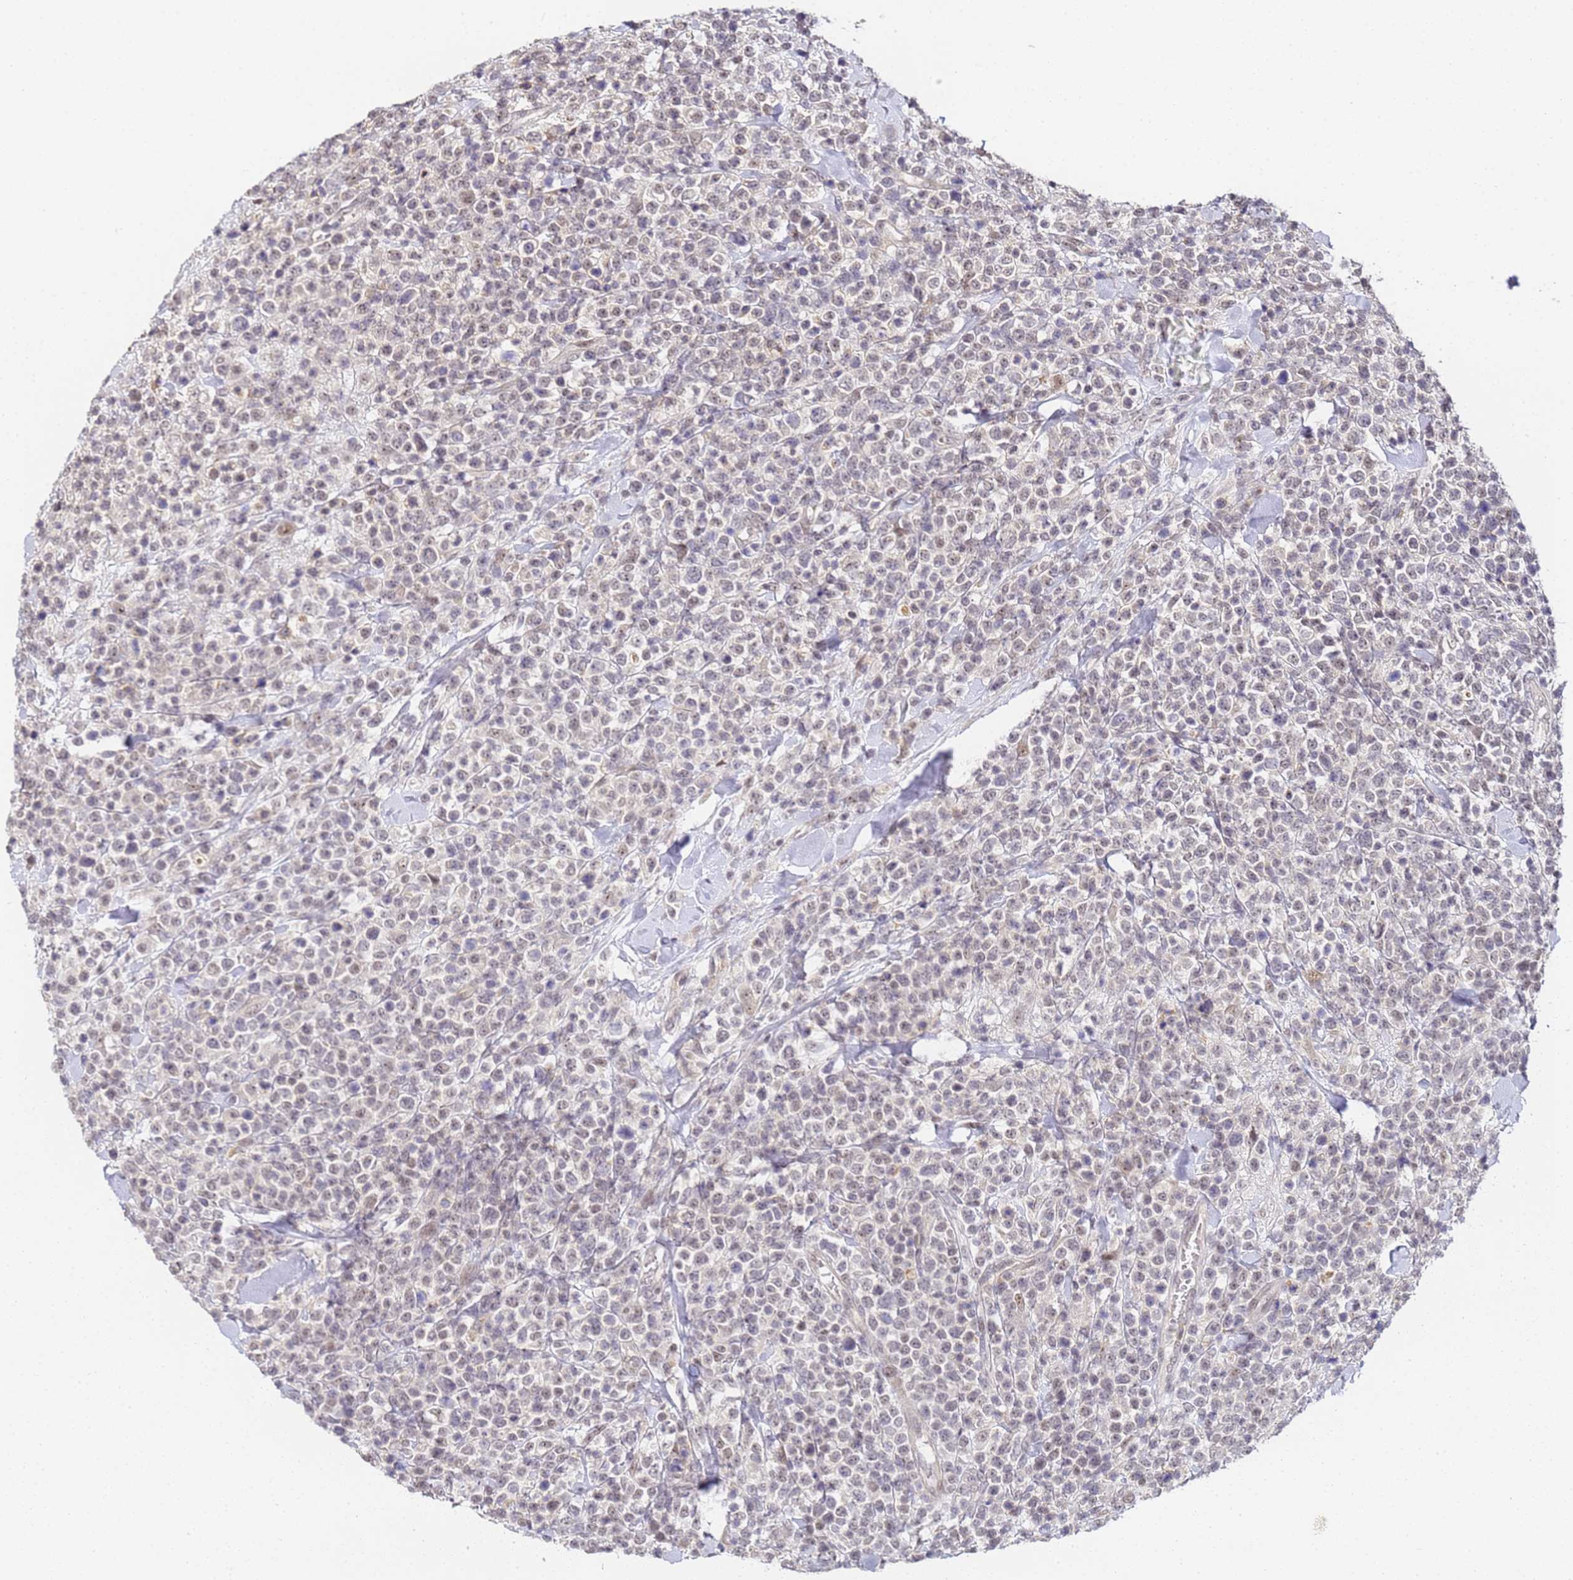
{"staining": {"intensity": "weak", "quantity": "<25%", "location": "nuclear"}, "tissue": "lymphoma", "cell_type": "Tumor cells", "image_type": "cancer", "snomed": [{"axis": "morphology", "description": "Malignant lymphoma, non-Hodgkin's type, High grade"}, {"axis": "topography", "description": "Colon"}], "caption": "An immunohistochemistry histopathology image of malignant lymphoma, non-Hodgkin's type (high-grade) is shown. There is no staining in tumor cells of malignant lymphoma, non-Hodgkin's type (high-grade).", "gene": "LSM3", "patient": {"sex": "female", "age": 53}}